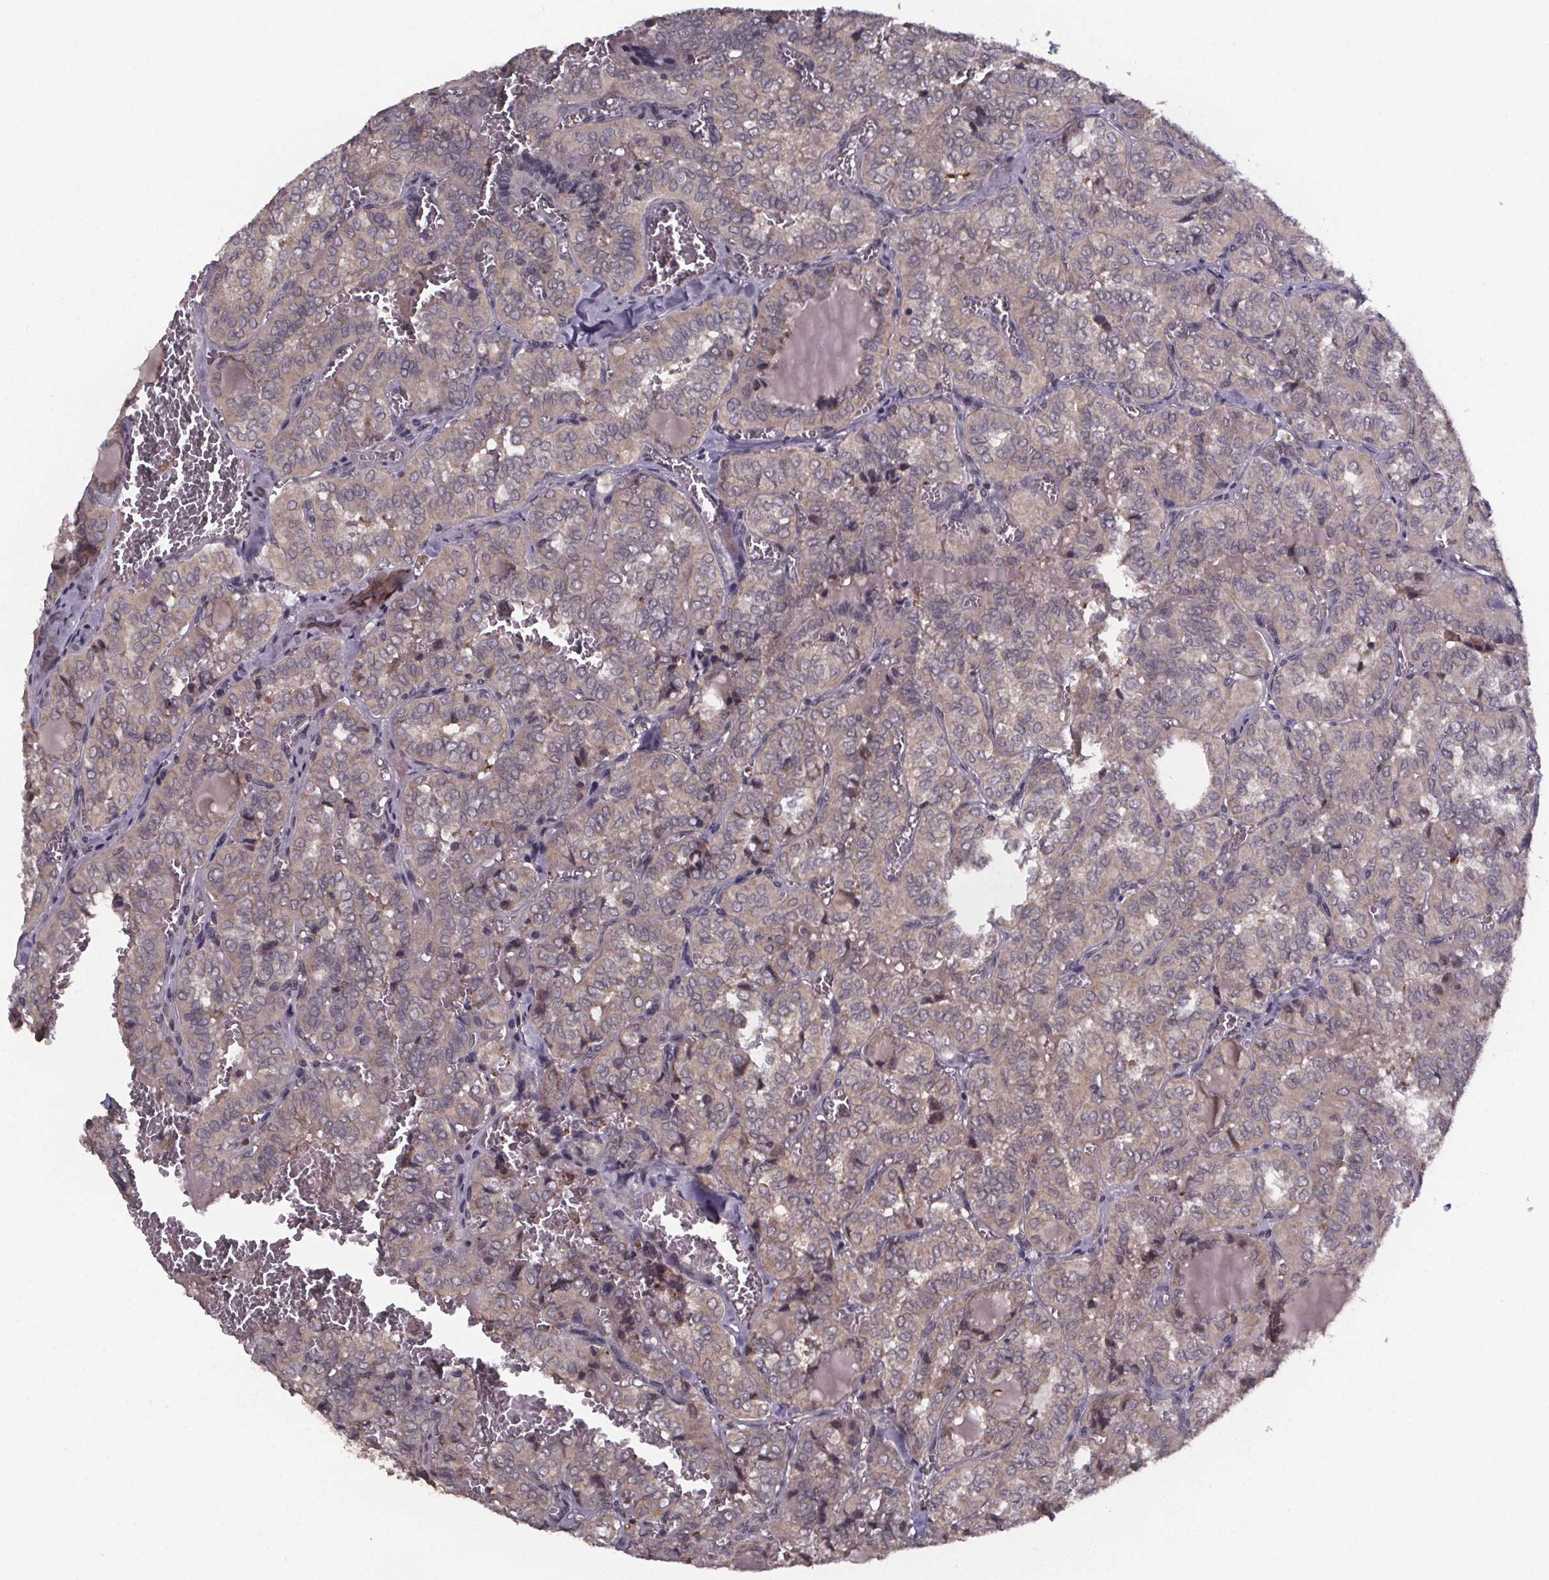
{"staining": {"intensity": "weak", "quantity": ">75%", "location": "cytoplasmic/membranous"}, "tissue": "thyroid cancer", "cell_type": "Tumor cells", "image_type": "cancer", "snomed": [{"axis": "morphology", "description": "Papillary adenocarcinoma, NOS"}, {"axis": "topography", "description": "Thyroid gland"}], "caption": "Immunohistochemical staining of human thyroid cancer (papillary adenocarcinoma) displays low levels of weak cytoplasmic/membranous staining in approximately >75% of tumor cells.", "gene": "SAT1", "patient": {"sex": "female", "age": 41}}